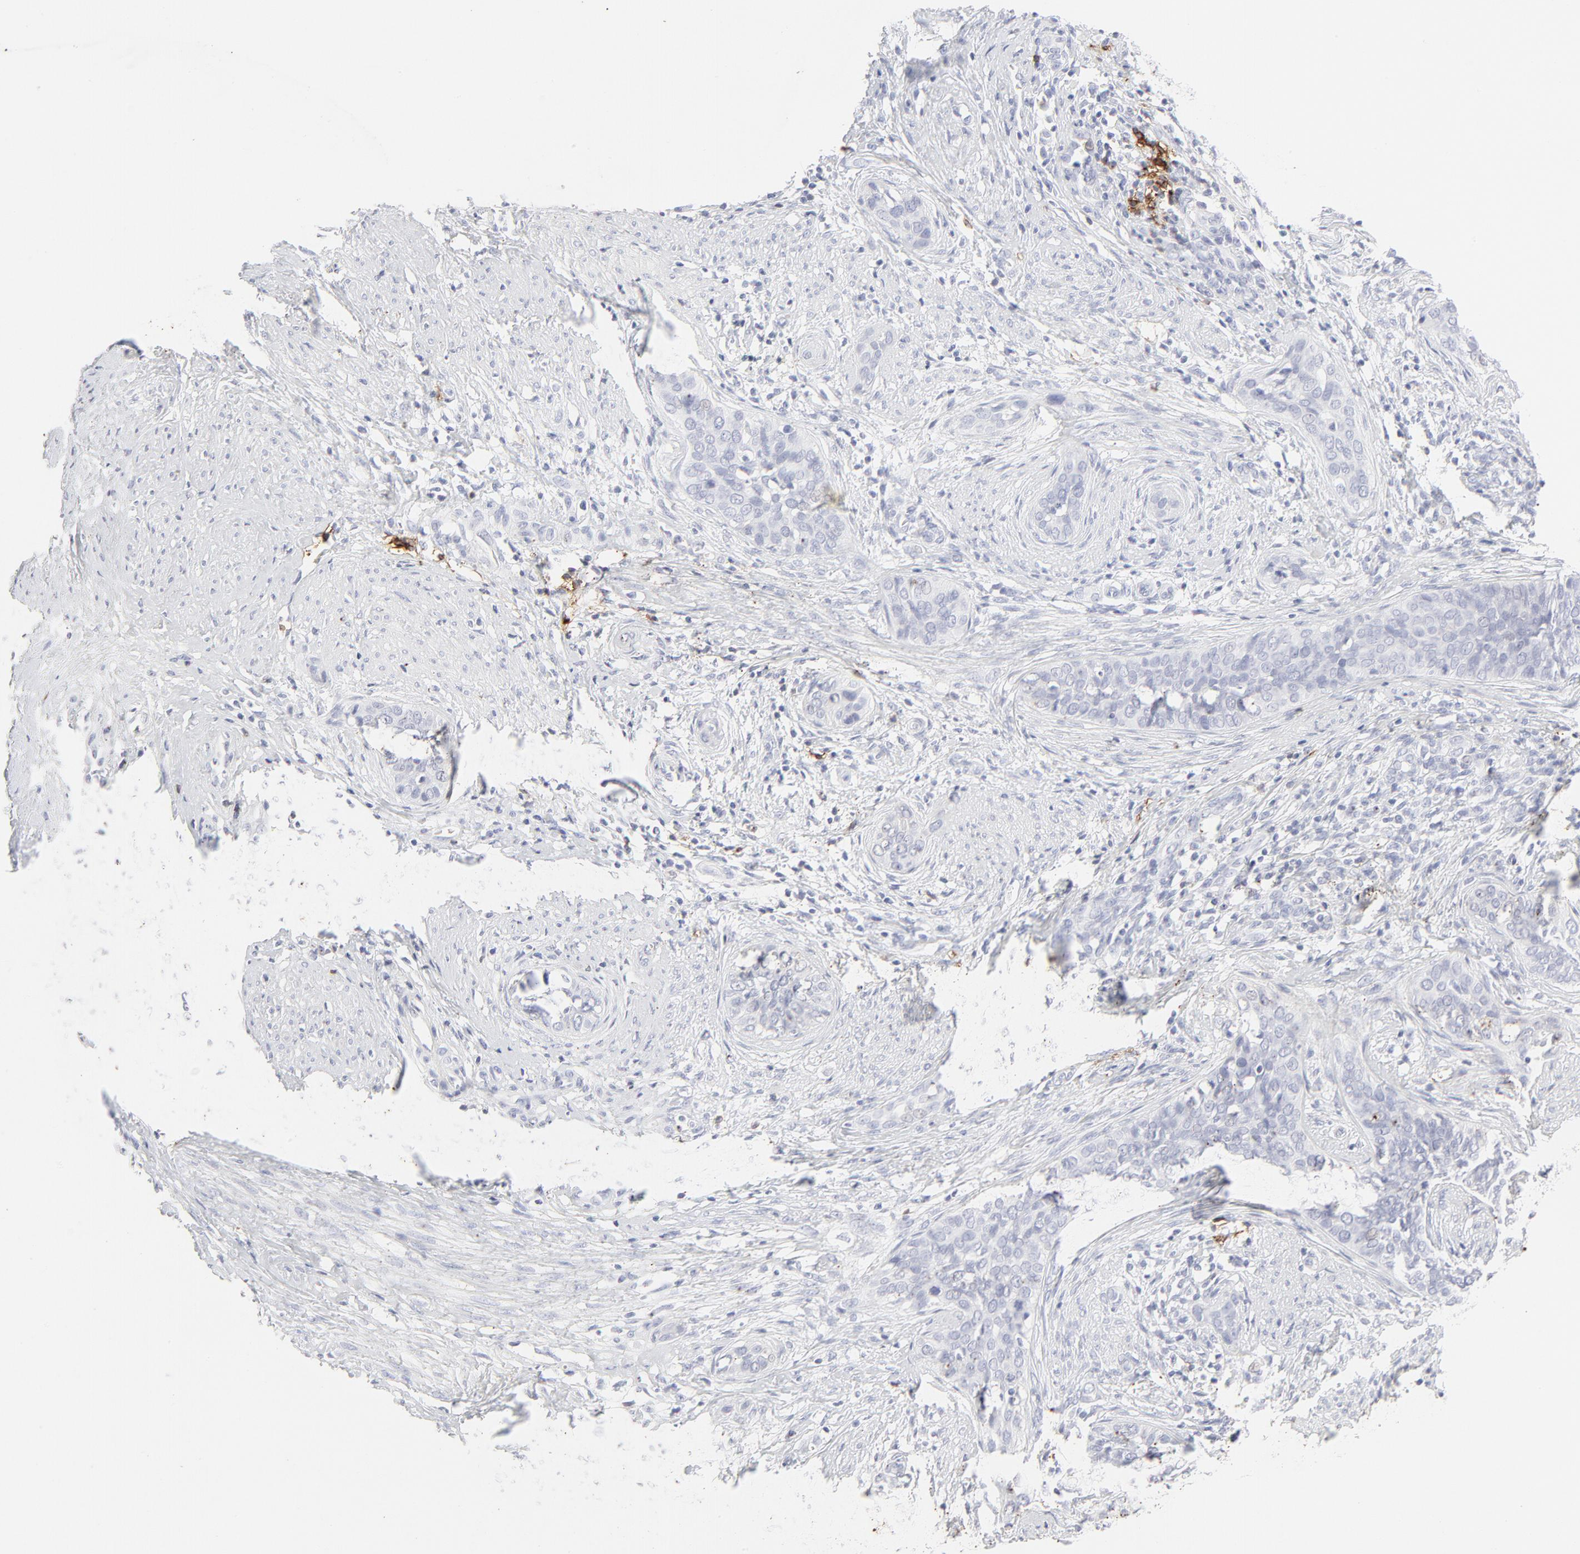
{"staining": {"intensity": "negative", "quantity": "none", "location": "none"}, "tissue": "cervical cancer", "cell_type": "Tumor cells", "image_type": "cancer", "snomed": [{"axis": "morphology", "description": "Squamous cell carcinoma, NOS"}, {"axis": "topography", "description": "Cervix"}], "caption": "Immunohistochemical staining of cervical cancer (squamous cell carcinoma) shows no significant positivity in tumor cells. The staining is performed using DAB brown chromogen with nuclei counter-stained in using hematoxylin.", "gene": "CCR7", "patient": {"sex": "female", "age": 31}}